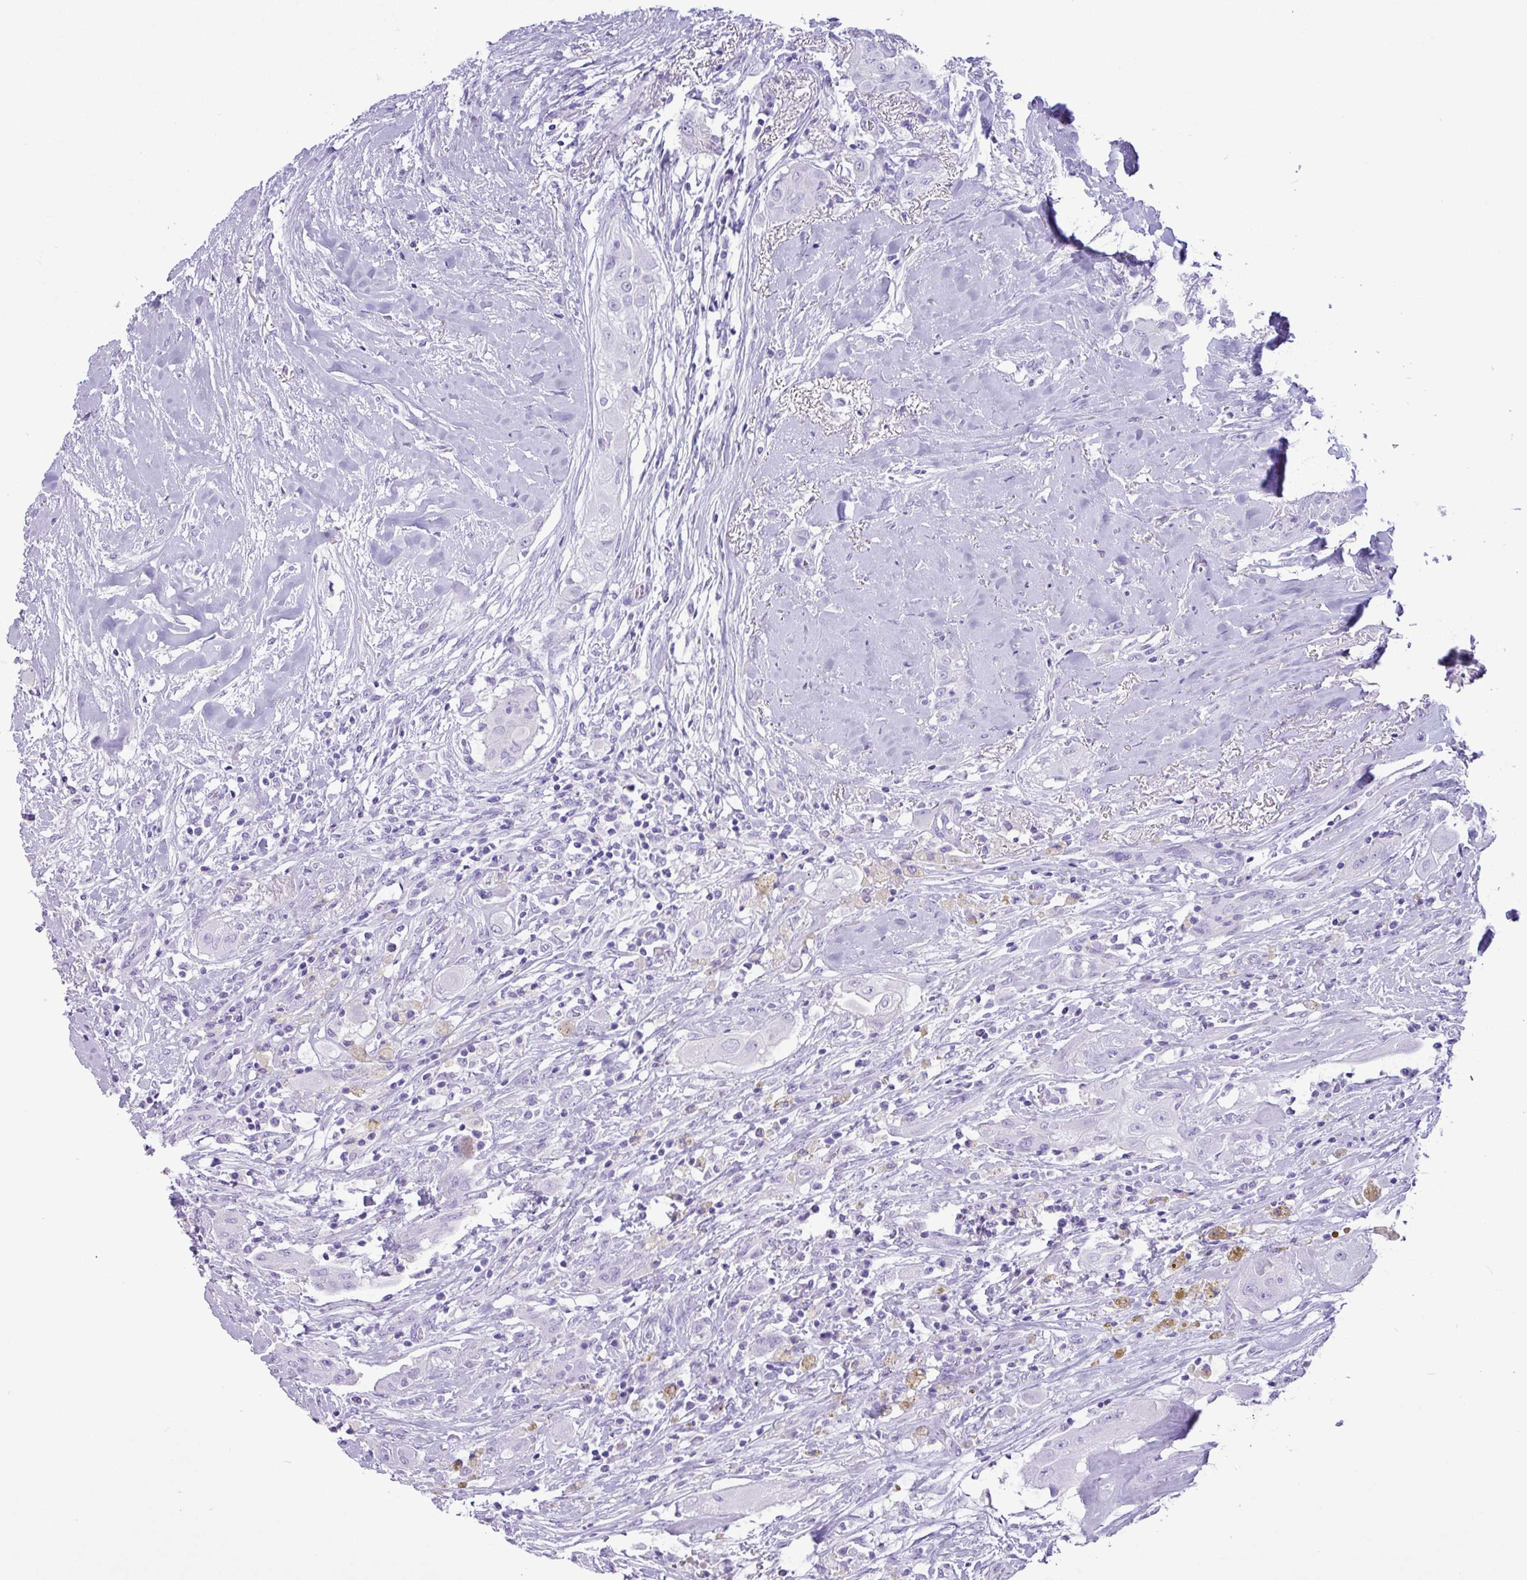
{"staining": {"intensity": "negative", "quantity": "none", "location": "none"}, "tissue": "thyroid cancer", "cell_type": "Tumor cells", "image_type": "cancer", "snomed": [{"axis": "morphology", "description": "Papillary adenocarcinoma, NOS"}, {"axis": "topography", "description": "Thyroid gland"}], "caption": "Tumor cells show no significant positivity in papillary adenocarcinoma (thyroid).", "gene": "CKMT2", "patient": {"sex": "female", "age": 59}}